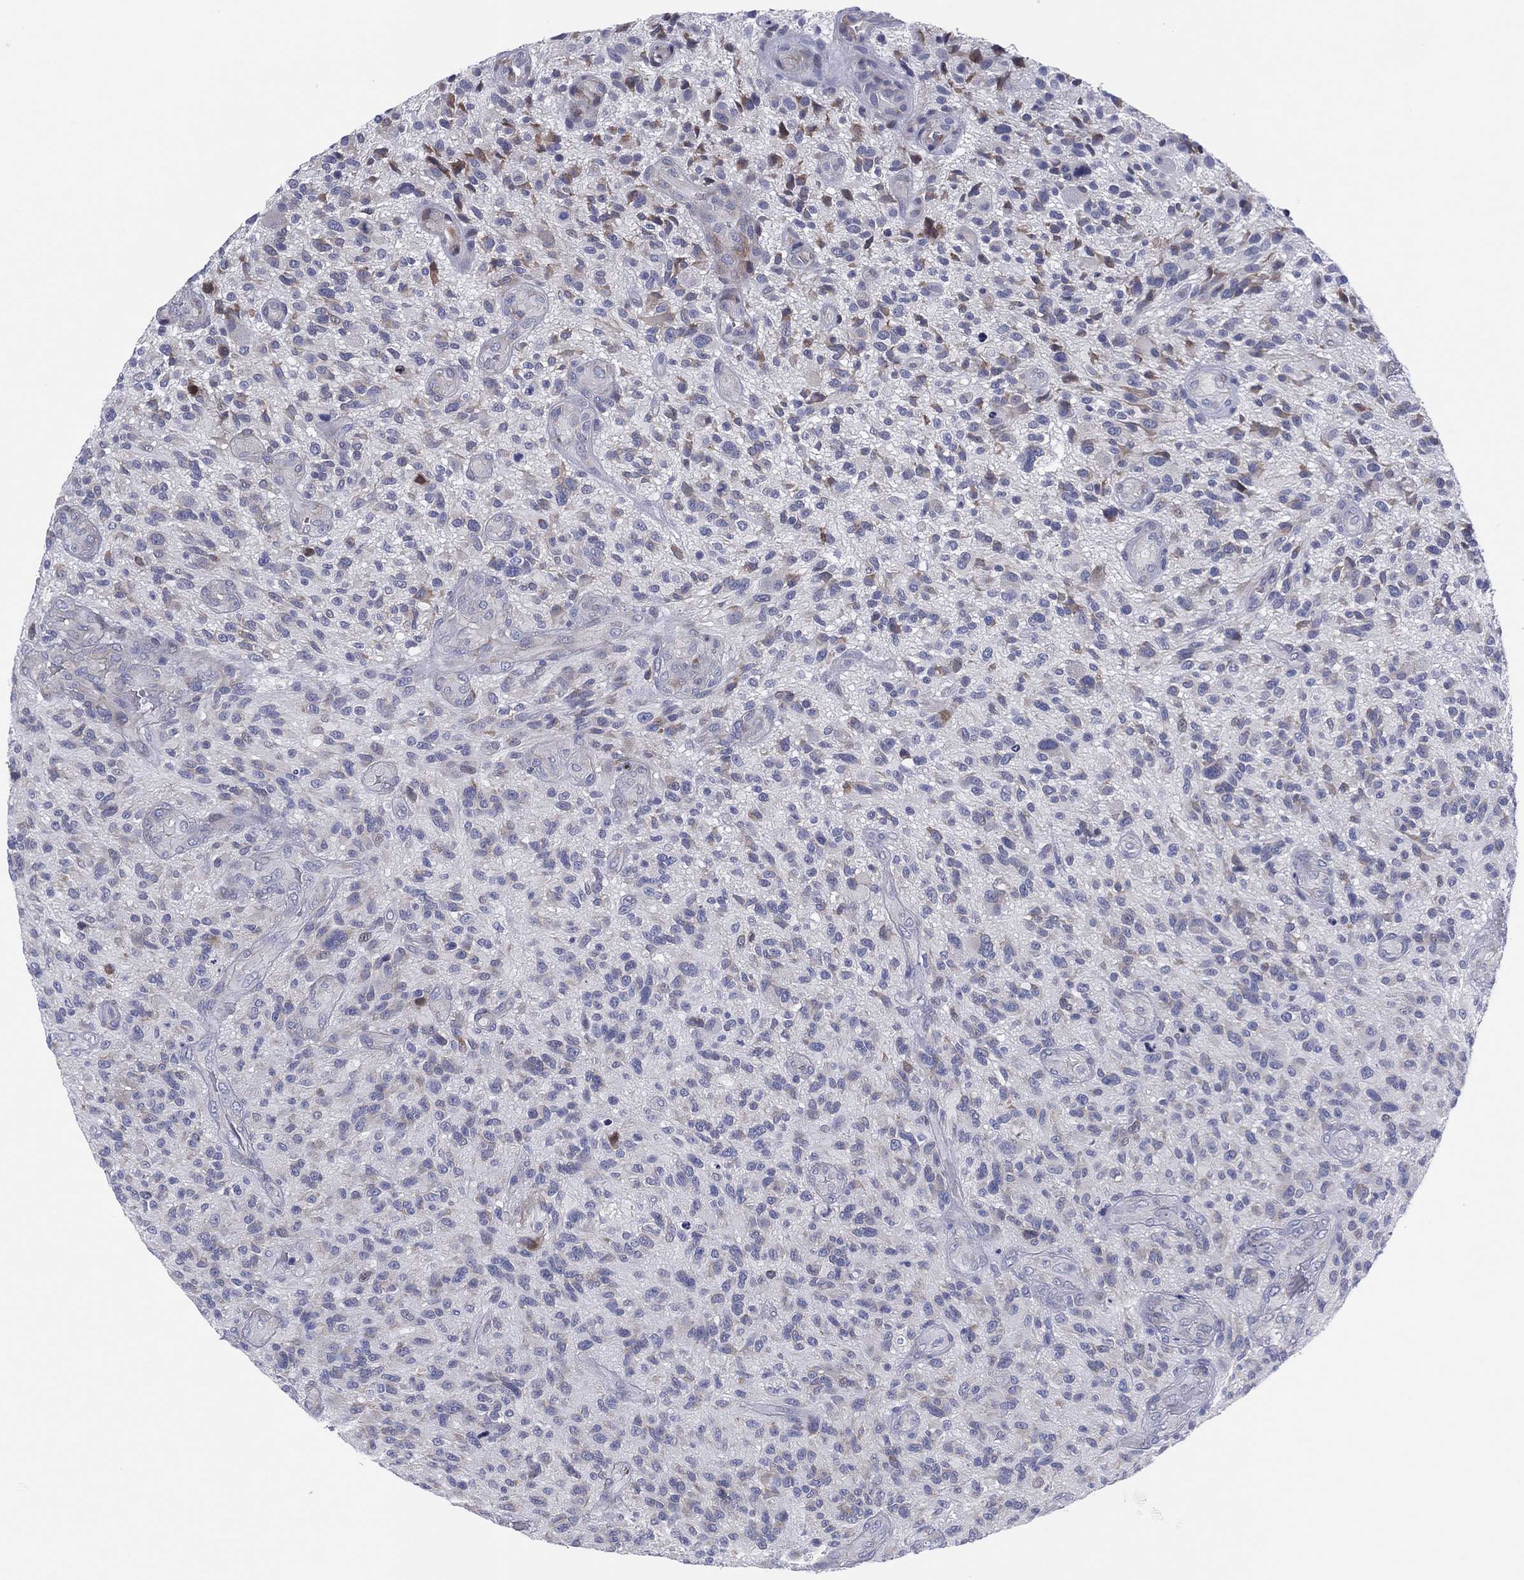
{"staining": {"intensity": "negative", "quantity": "none", "location": "none"}, "tissue": "glioma", "cell_type": "Tumor cells", "image_type": "cancer", "snomed": [{"axis": "morphology", "description": "Glioma, malignant, High grade"}, {"axis": "topography", "description": "Brain"}], "caption": "This is an IHC histopathology image of human glioma. There is no expression in tumor cells.", "gene": "HEATR4", "patient": {"sex": "male", "age": 47}}